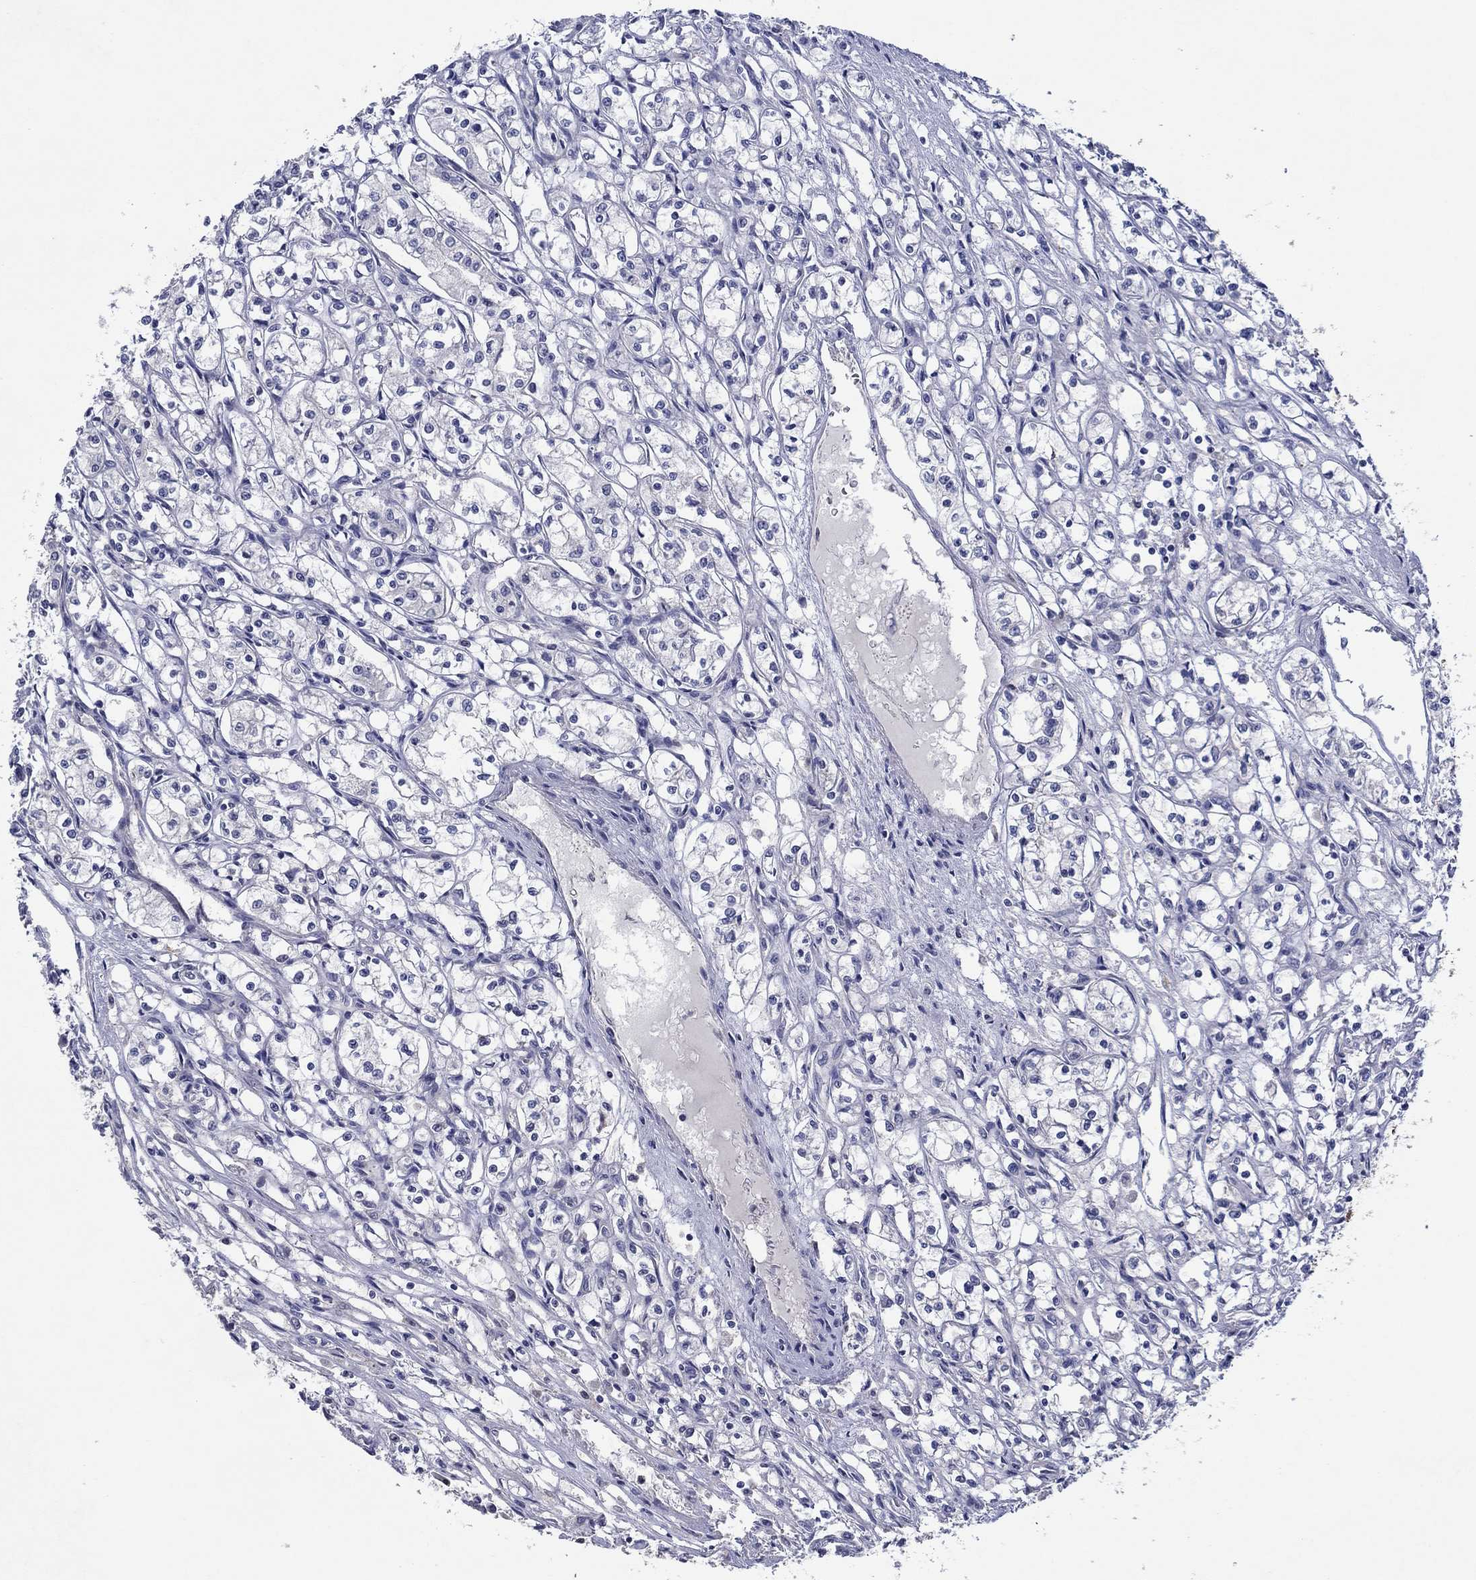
{"staining": {"intensity": "negative", "quantity": "none", "location": "none"}, "tissue": "renal cancer", "cell_type": "Tumor cells", "image_type": "cancer", "snomed": [{"axis": "morphology", "description": "Adenocarcinoma, NOS"}, {"axis": "topography", "description": "Kidney"}], "caption": "Immunohistochemistry (IHC) photomicrograph of neoplastic tissue: adenocarcinoma (renal) stained with DAB (3,3'-diaminobenzidine) exhibits no significant protein staining in tumor cells.", "gene": "HDC", "patient": {"sex": "male", "age": 56}}